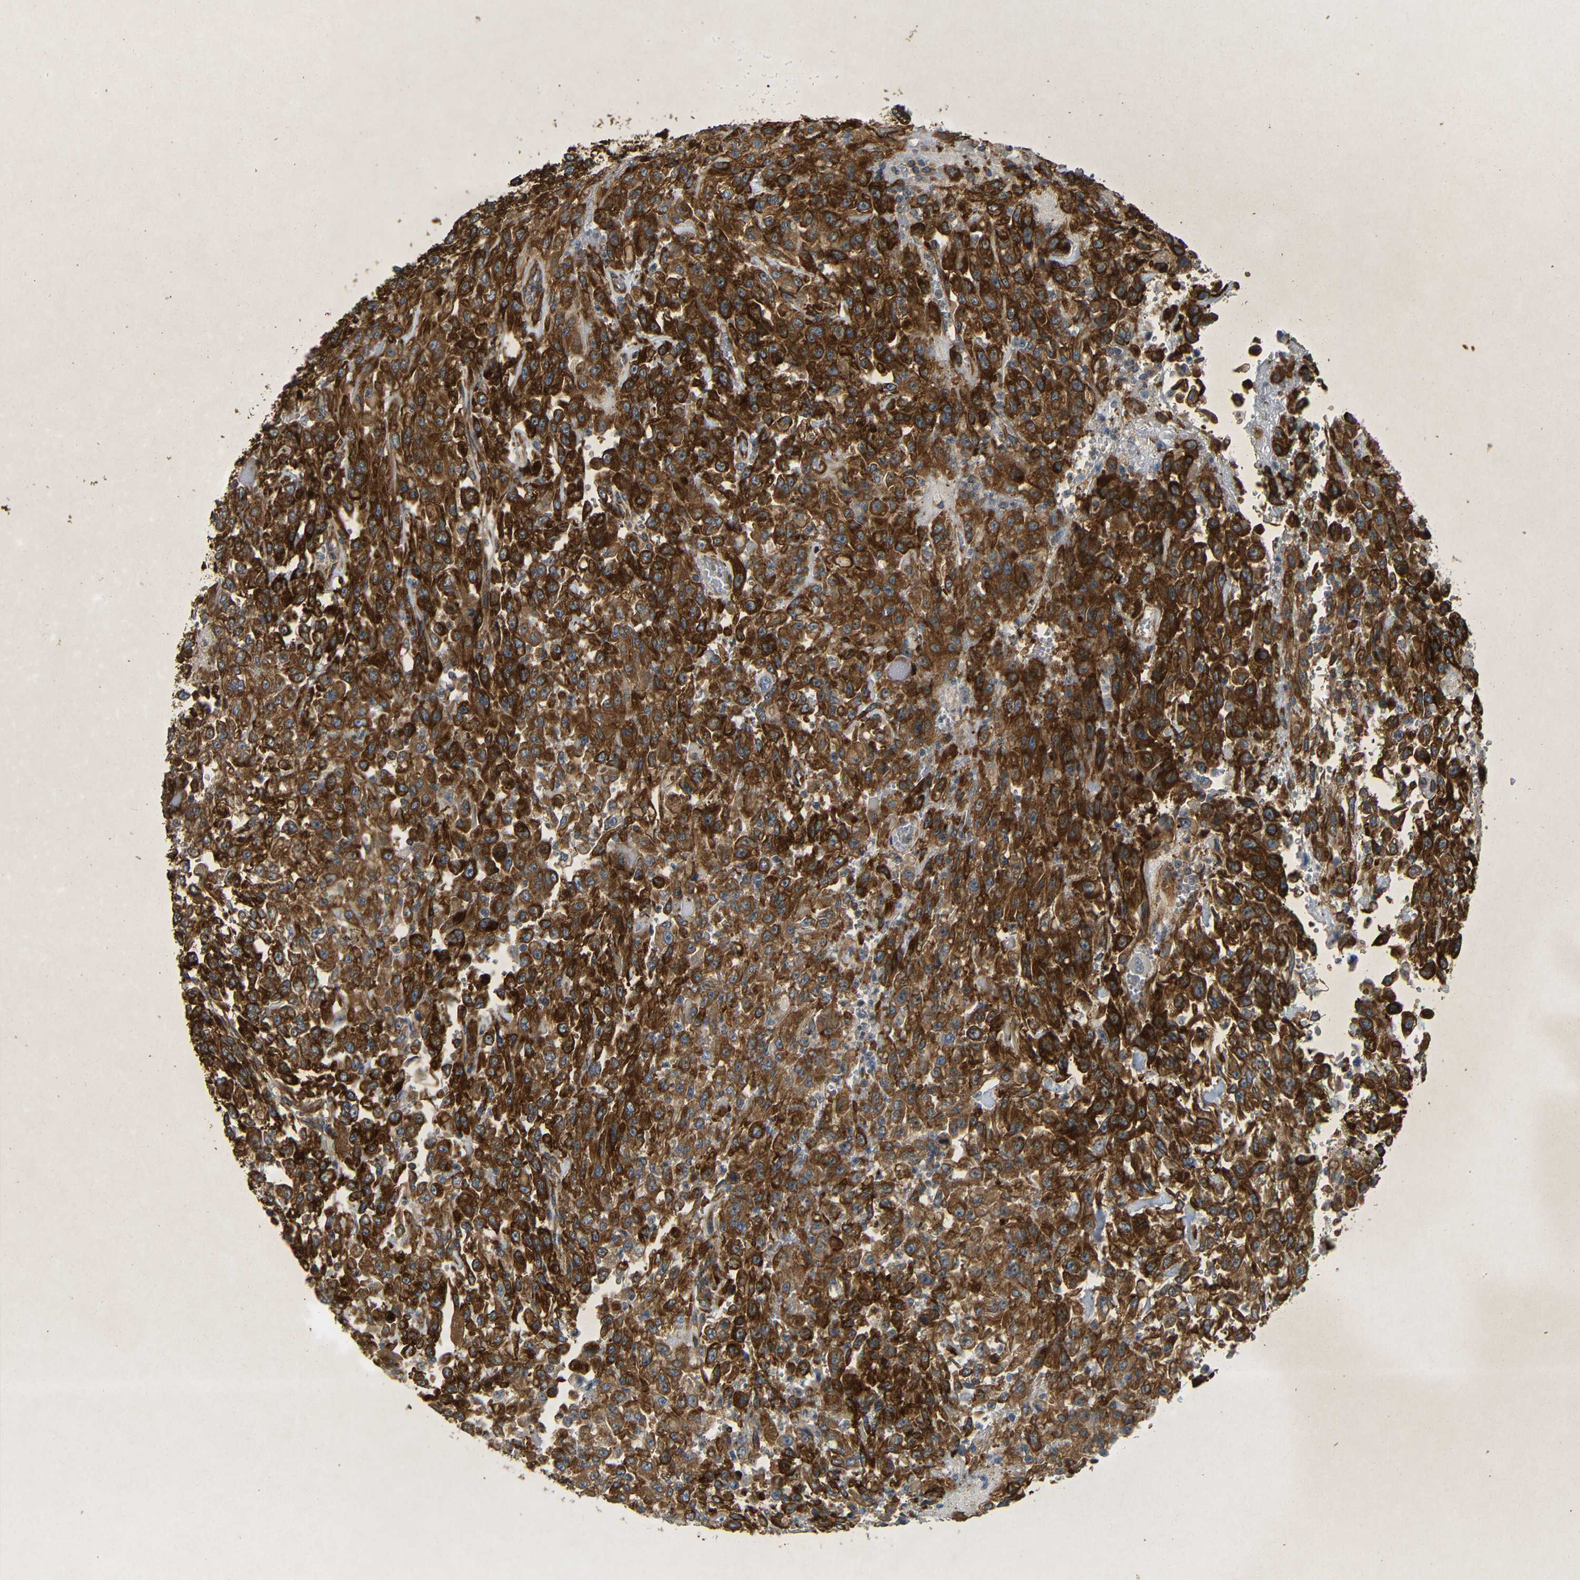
{"staining": {"intensity": "strong", "quantity": ">75%", "location": "cytoplasmic/membranous"}, "tissue": "urothelial cancer", "cell_type": "Tumor cells", "image_type": "cancer", "snomed": [{"axis": "morphology", "description": "Urothelial carcinoma, High grade"}, {"axis": "topography", "description": "Urinary bladder"}], "caption": "Protein expression analysis of human urothelial cancer reveals strong cytoplasmic/membranous expression in approximately >75% of tumor cells.", "gene": "BTF3", "patient": {"sex": "male", "age": 46}}